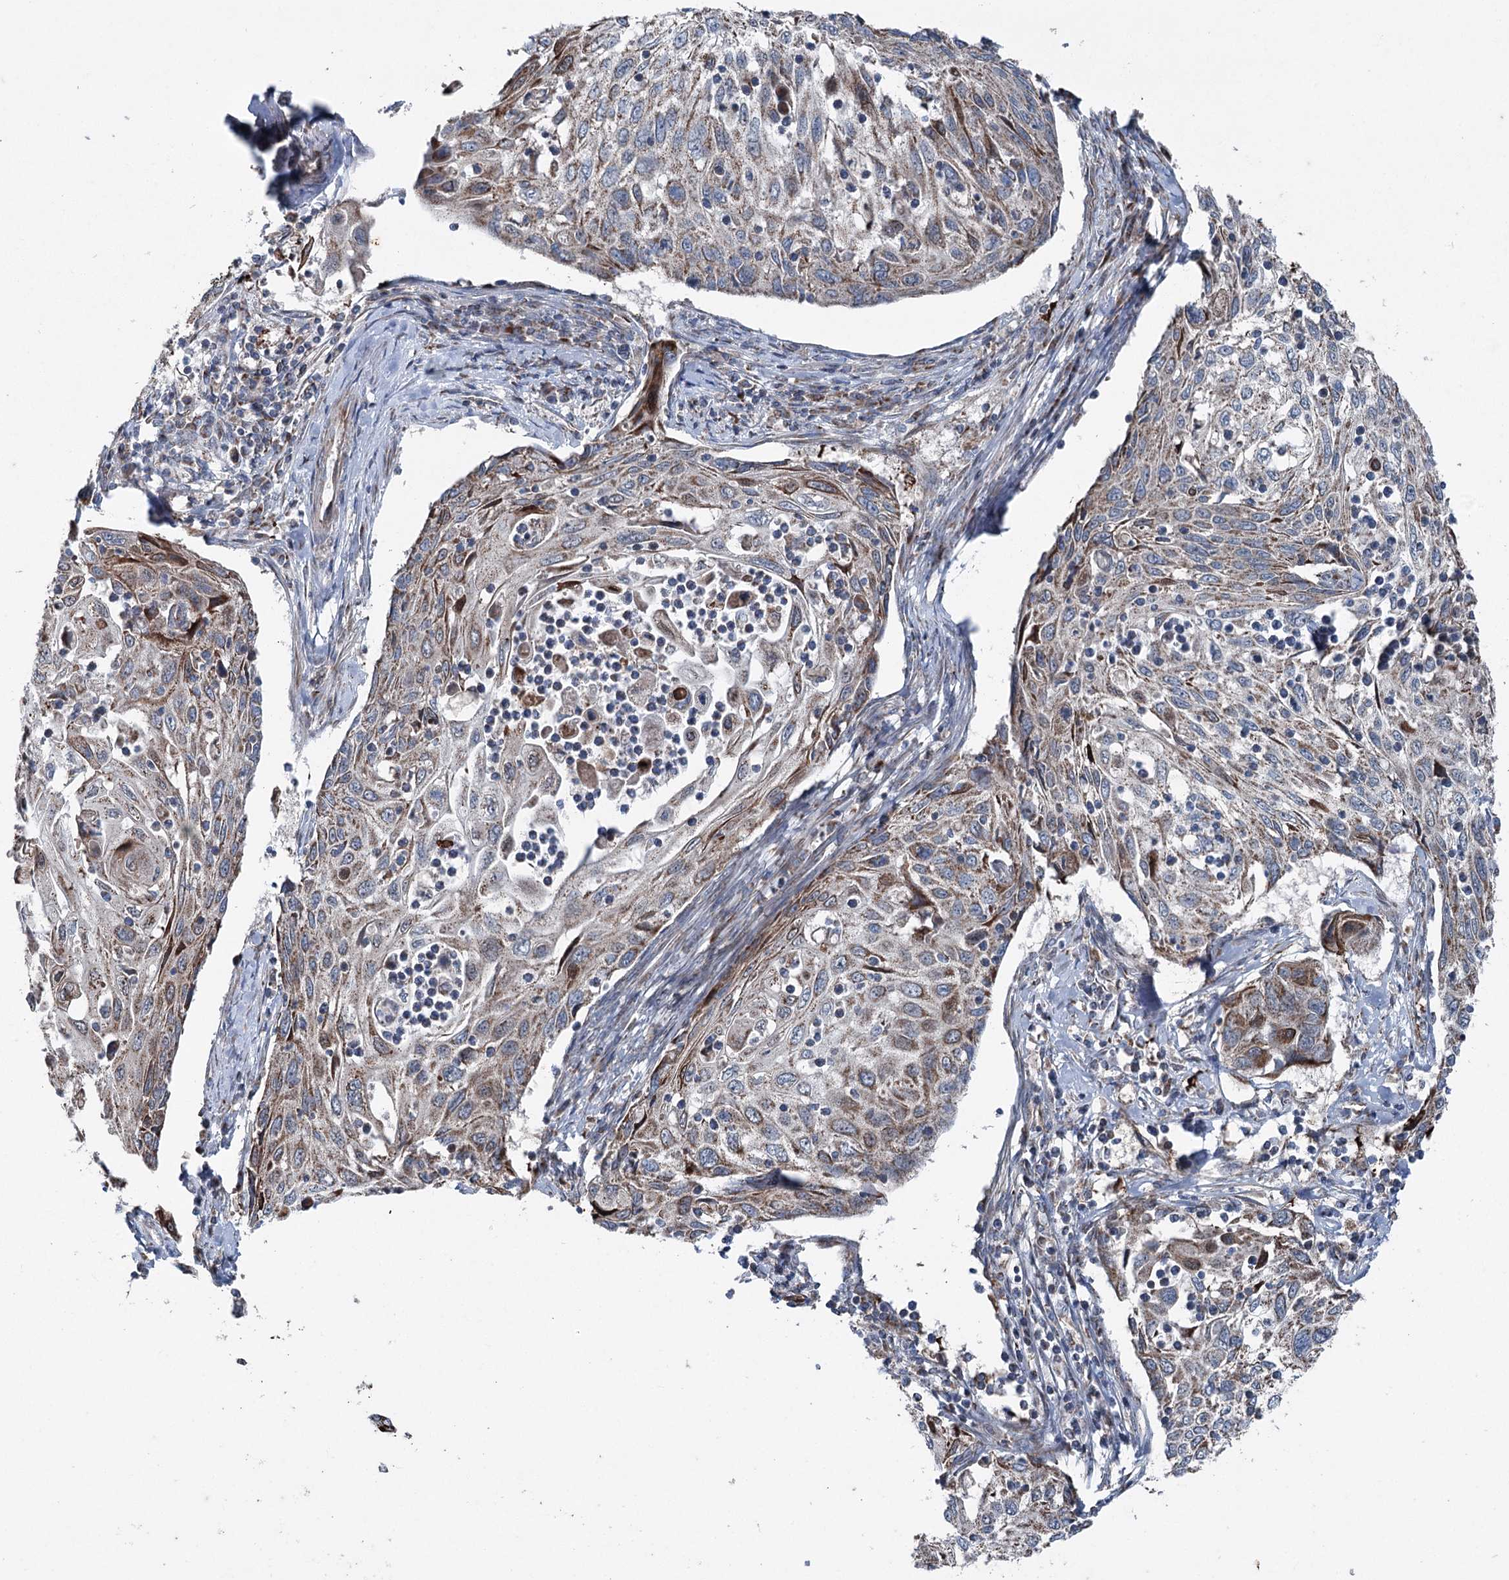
{"staining": {"intensity": "moderate", "quantity": ">75%", "location": "cytoplasmic/membranous"}, "tissue": "cervical cancer", "cell_type": "Tumor cells", "image_type": "cancer", "snomed": [{"axis": "morphology", "description": "Squamous cell carcinoma, NOS"}, {"axis": "topography", "description": "Cervix"}], "caption": "Immunohistochemical staining of cervical cancer (squamous cell carcinoma) reveals medium levels of moderate cytoplasmic/membranous protein positivity in approximately >75% of tumor cells. Nuclei are stained in blue.", "gene": "UCN3", "patient": {"sex": "female", "age": 70}}